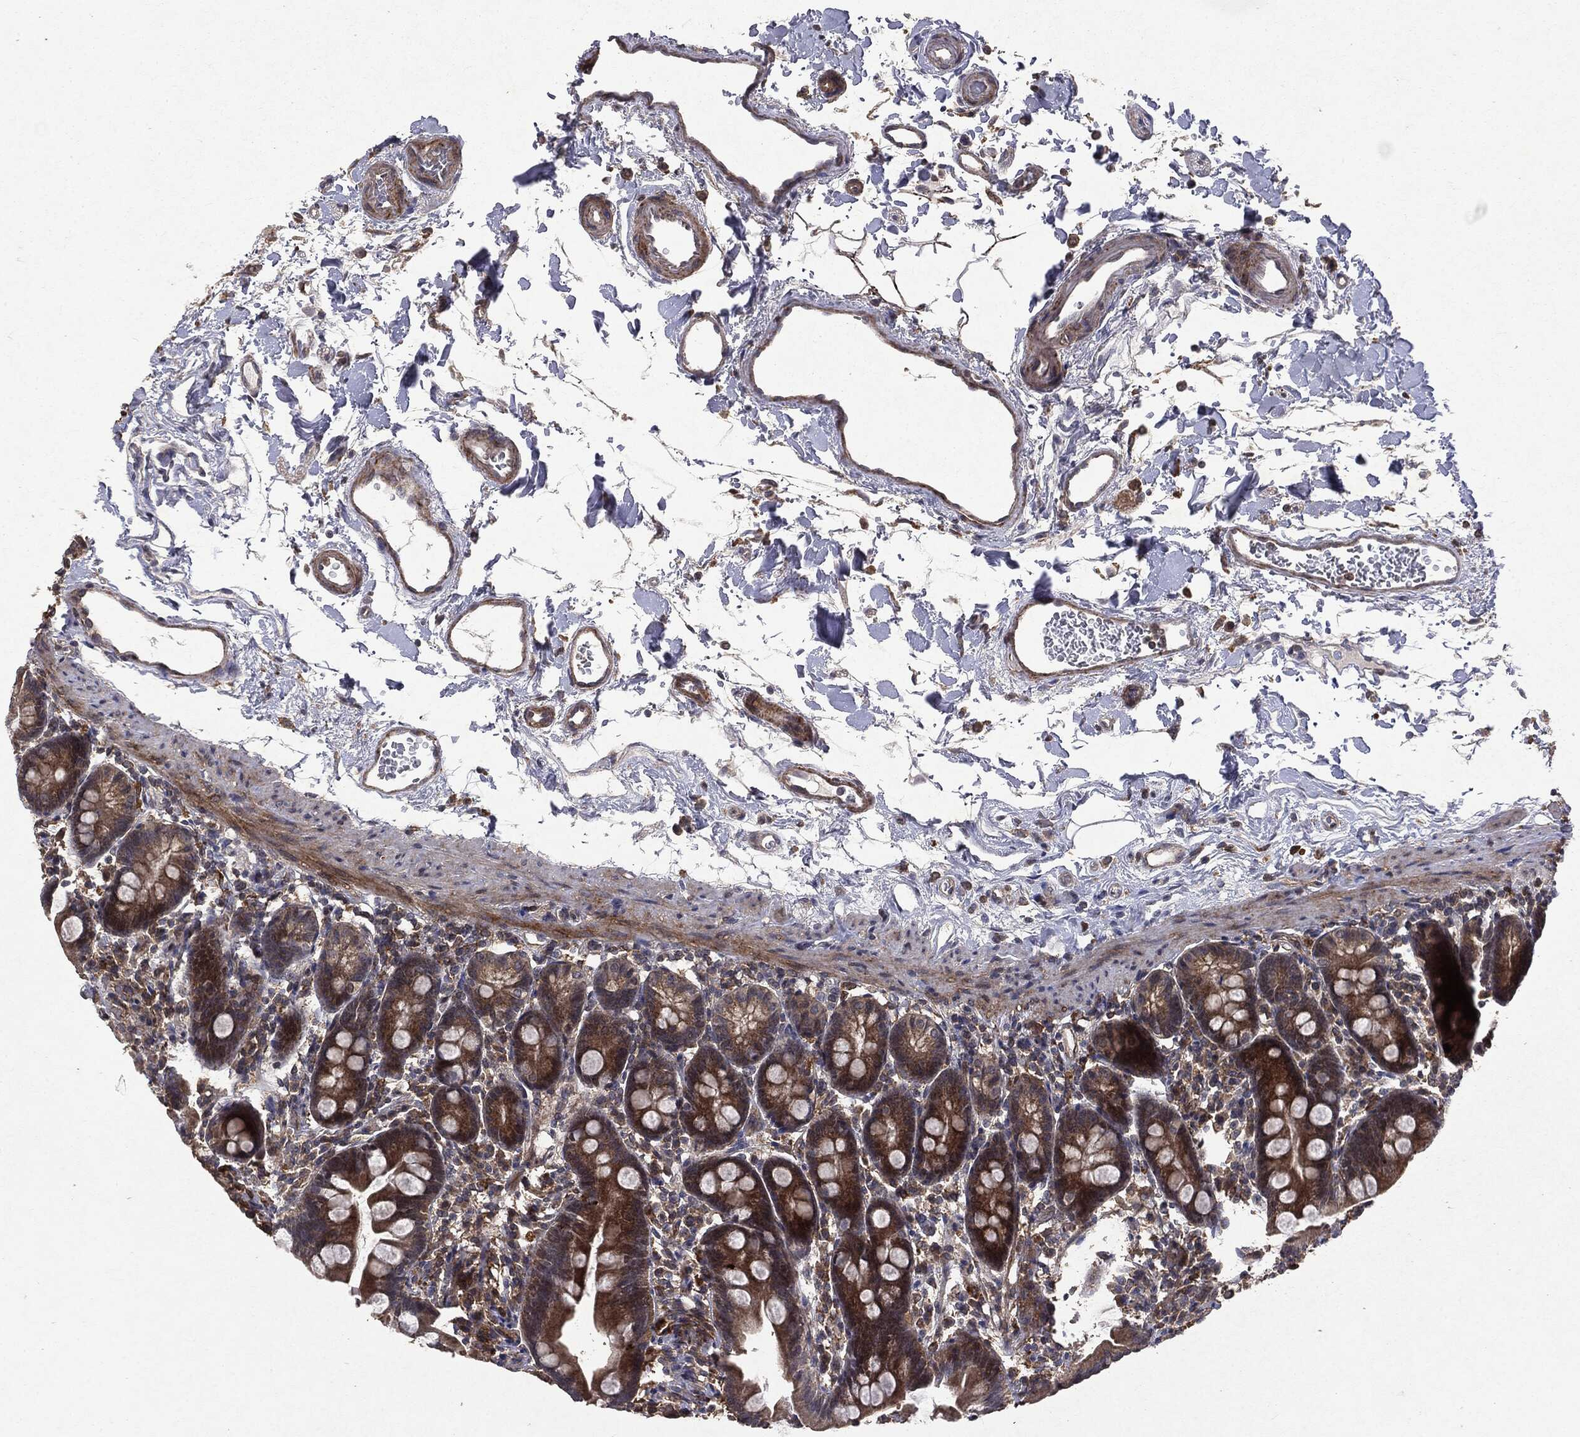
{"staining": {"intensity": "moderate", "quantity": "<25%", "location": "cytoplasmic/membranous"}, "tissue": "small intestine", "cell_type": "Glandular cells", "image_type": "normal", "snomed": [{"axis": "morphology", "description": "Normal tissue, NOS"}, {"axis": "topography", "description": "Small intestine"}], "caption": "Unremarkable small intestine exhibits moderate cytoplasmic/membranous expression in about <25% of glandular cells.", "gene": "PTEN", "patient": {"sex": "female", "age": 44}}